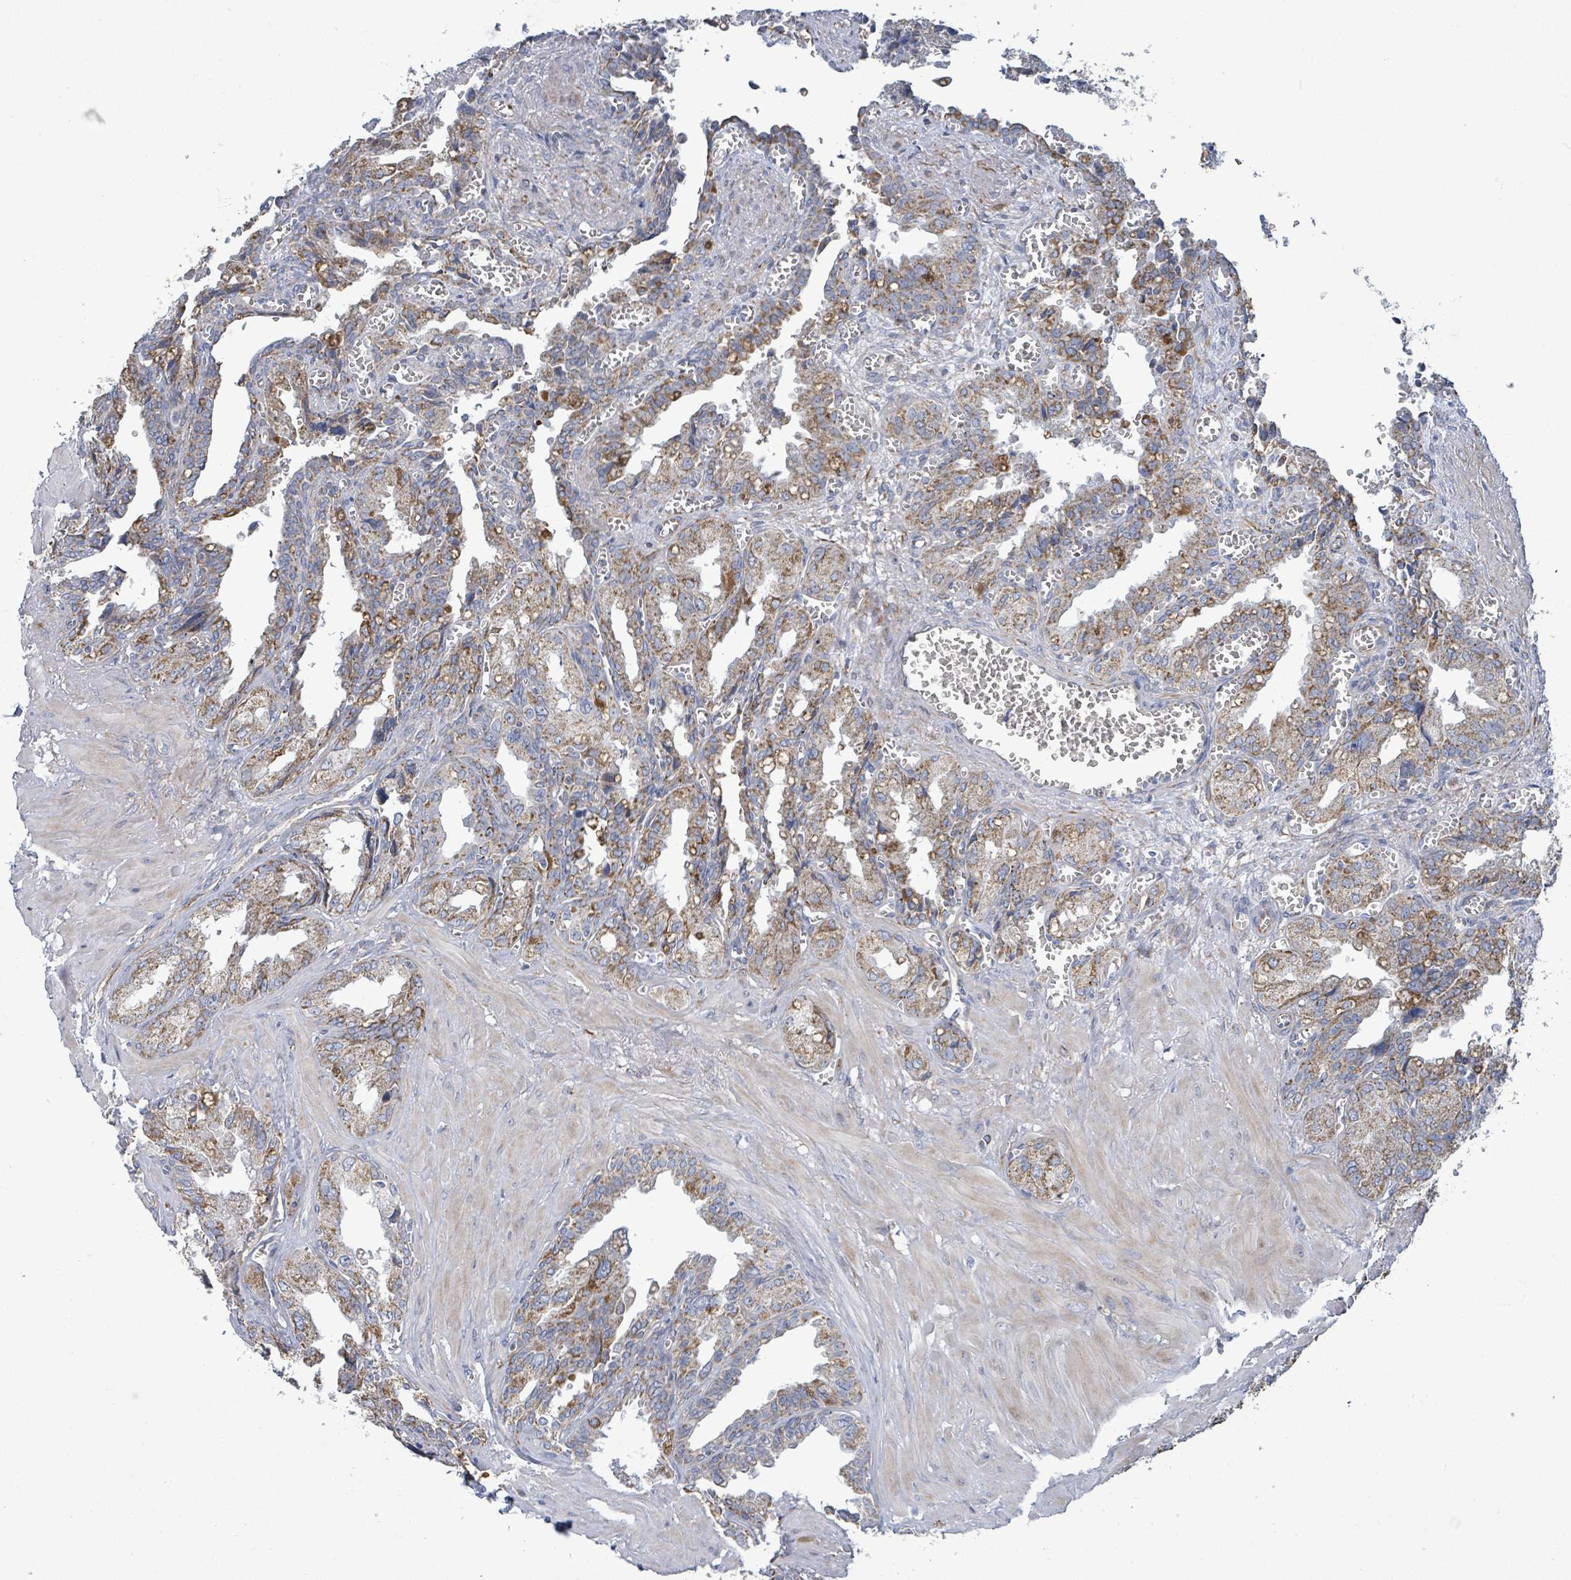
{"staining": {"intensity": "moderate", "quantity": ">75%", "location": "cytoplasmic/membranous"}, "tissue": "seminal vesicle", "cell_type": "Glandular cells", "image_type": "normal", "snomed": [{"axis": "morphology", "description": "Normal tissue, NOS"}, {"axis": "topography", "description": "Seminal veicle"}], "caption": "Seminal vesicle stained with DAB immunohistochemistry (IHC) shows medium levels of moderate cytoplasmic/membranous expression in about >75% of glandular cells. (DAB (3,3'-diaminobenzidine) = brown stain, brightfield microscopy at high magnification).", "gene": "ALG12", "patient": {"sex": "male", "age": 67}}